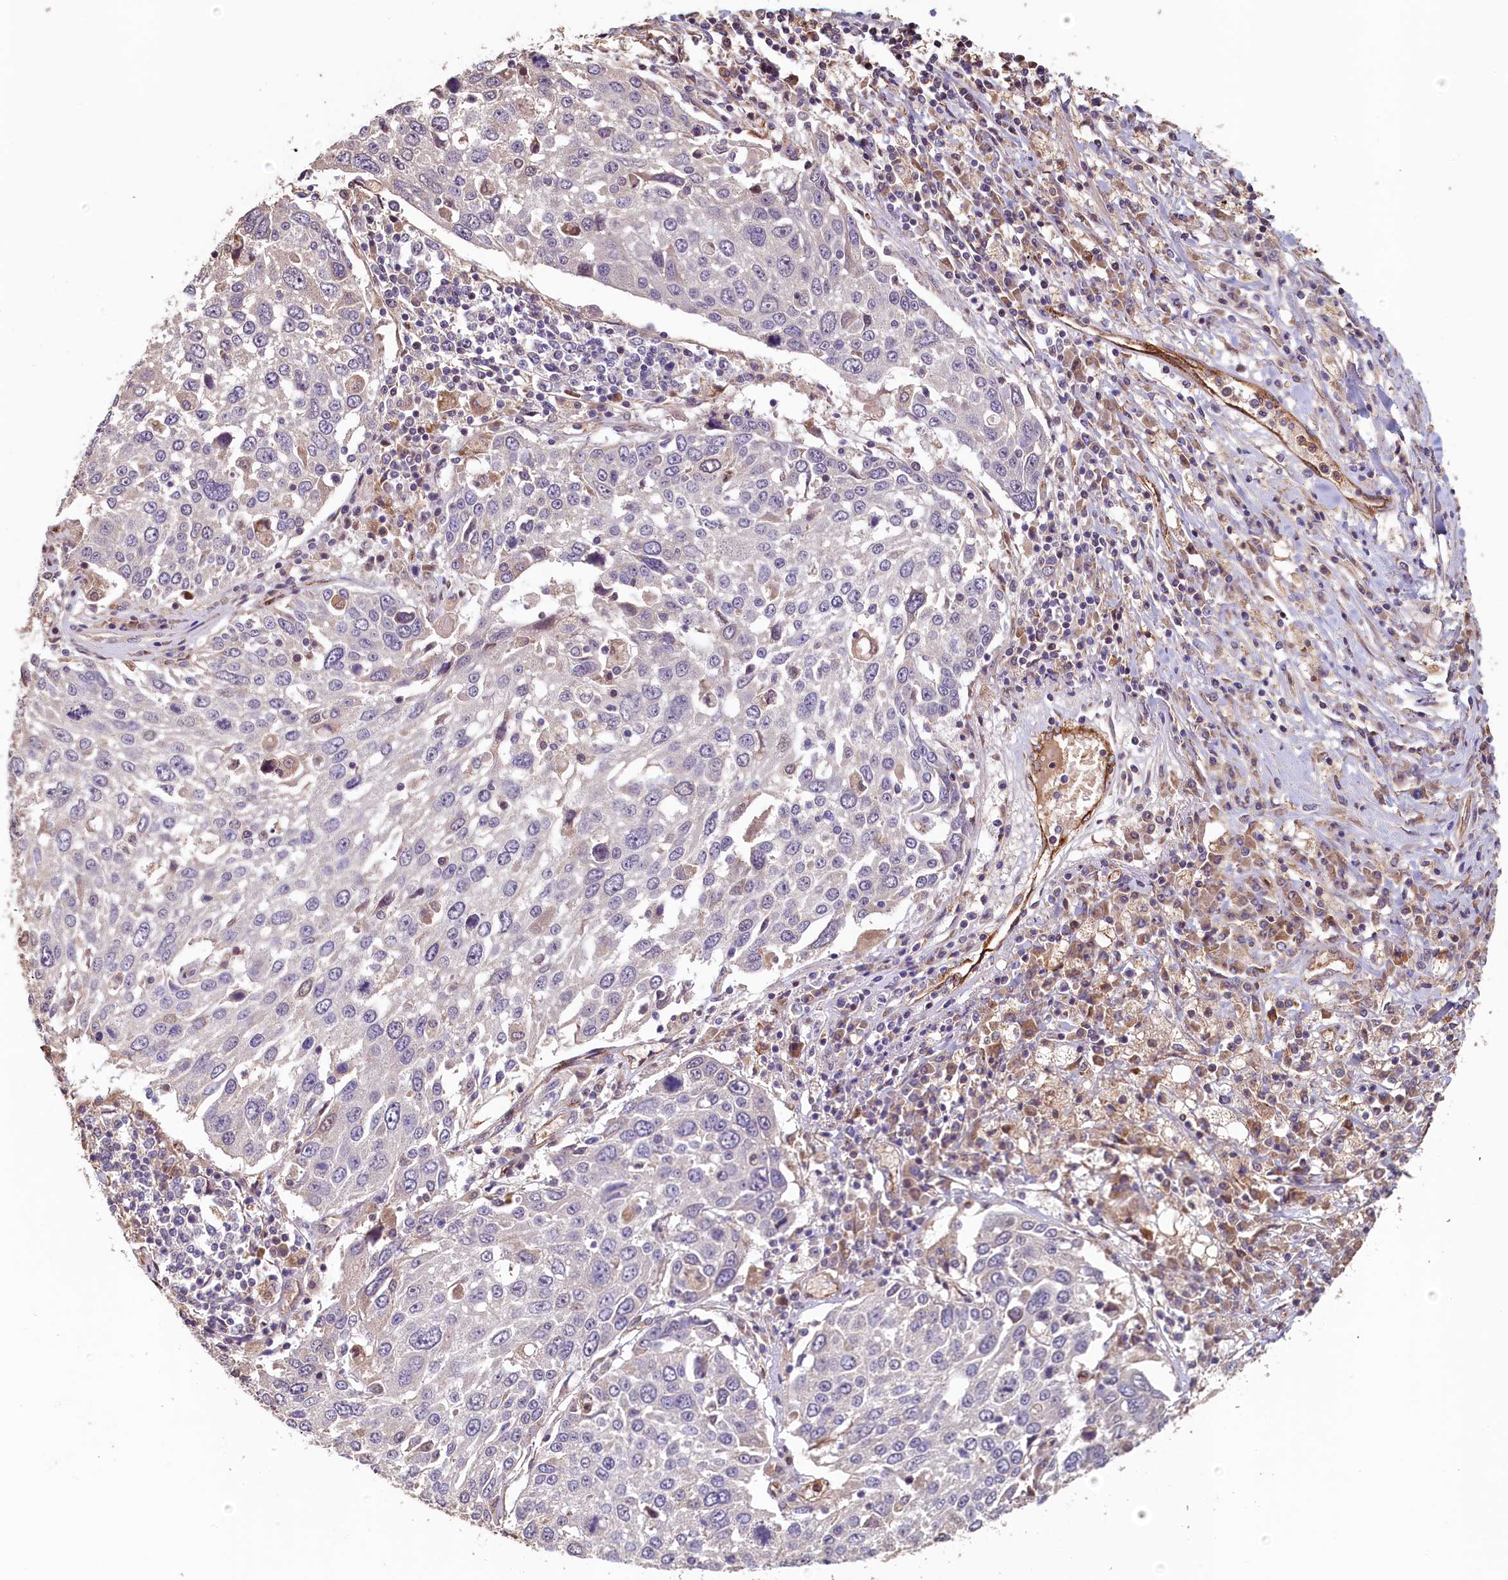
{"staining": {"intensity": "negative", "quantity": "none", "location": "none"}, "tissue": "lung cancer", "cell_type": "Tumor cells", "image_type": "cancer", "snomed": [{"axis": "morphology", "description": "Squamous cell carcinoma, NOS"}, {"axis": "topography", "description": "Lung"}], "caption": "Human lung cancer stained for a protein using immunohistochemistry reveals no staining in tumor cells.", "gene": "ACSBG1", "patient": {"sex": "male", "age": 65}}